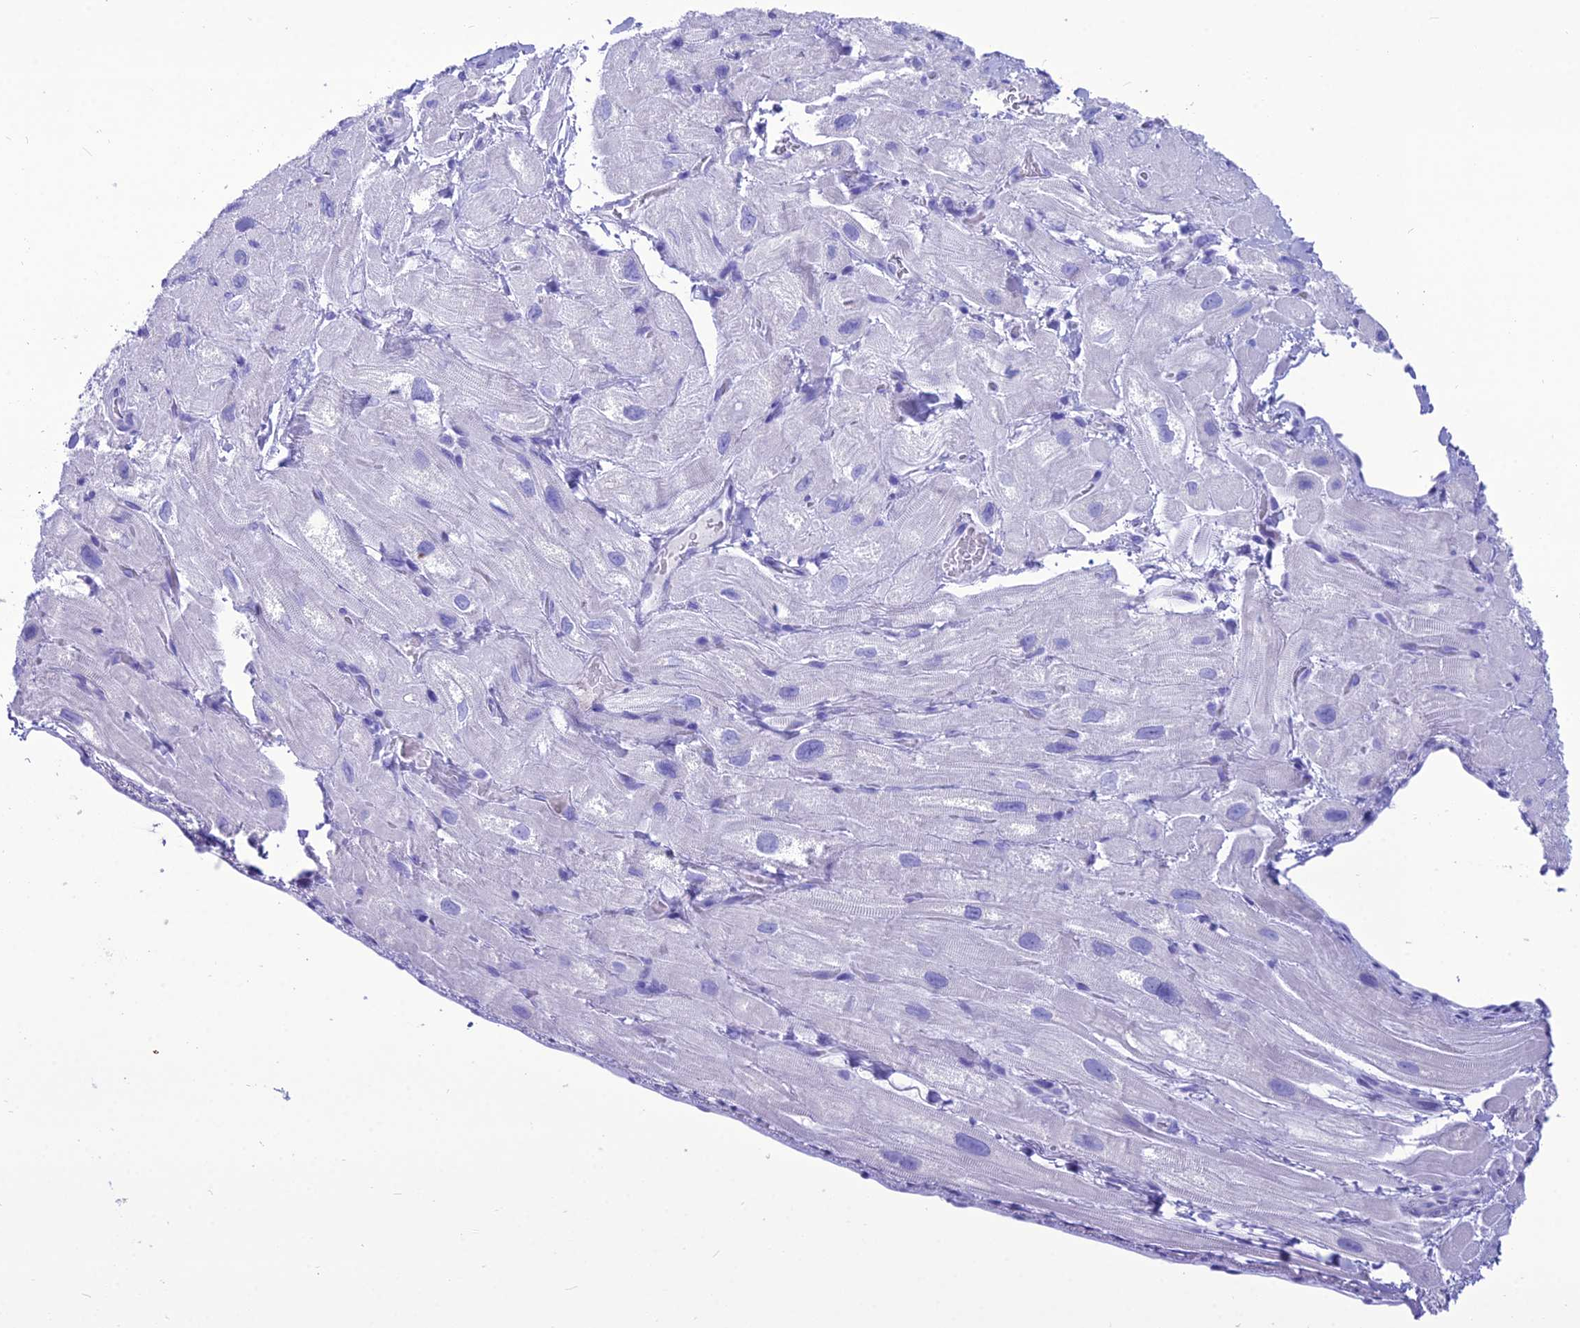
{"staining": {"intensity": "negative", "quantity": "none", "location": "none"}, "tissue": "heart muscle", "cell_type": "Cardiomyocytes", "image_type": "normal", "snomed": [{"axis": "morphology", "description": "Normal tissue, NOS"}, {"axis": "topography", "description": "Heart"}], "caption": "Protein analysis of normal heart muscle demonstrates no significant expression in cardiomyocytes.", "gene": "PNMA5", "patient": {"sex": "male", "age": 65}}